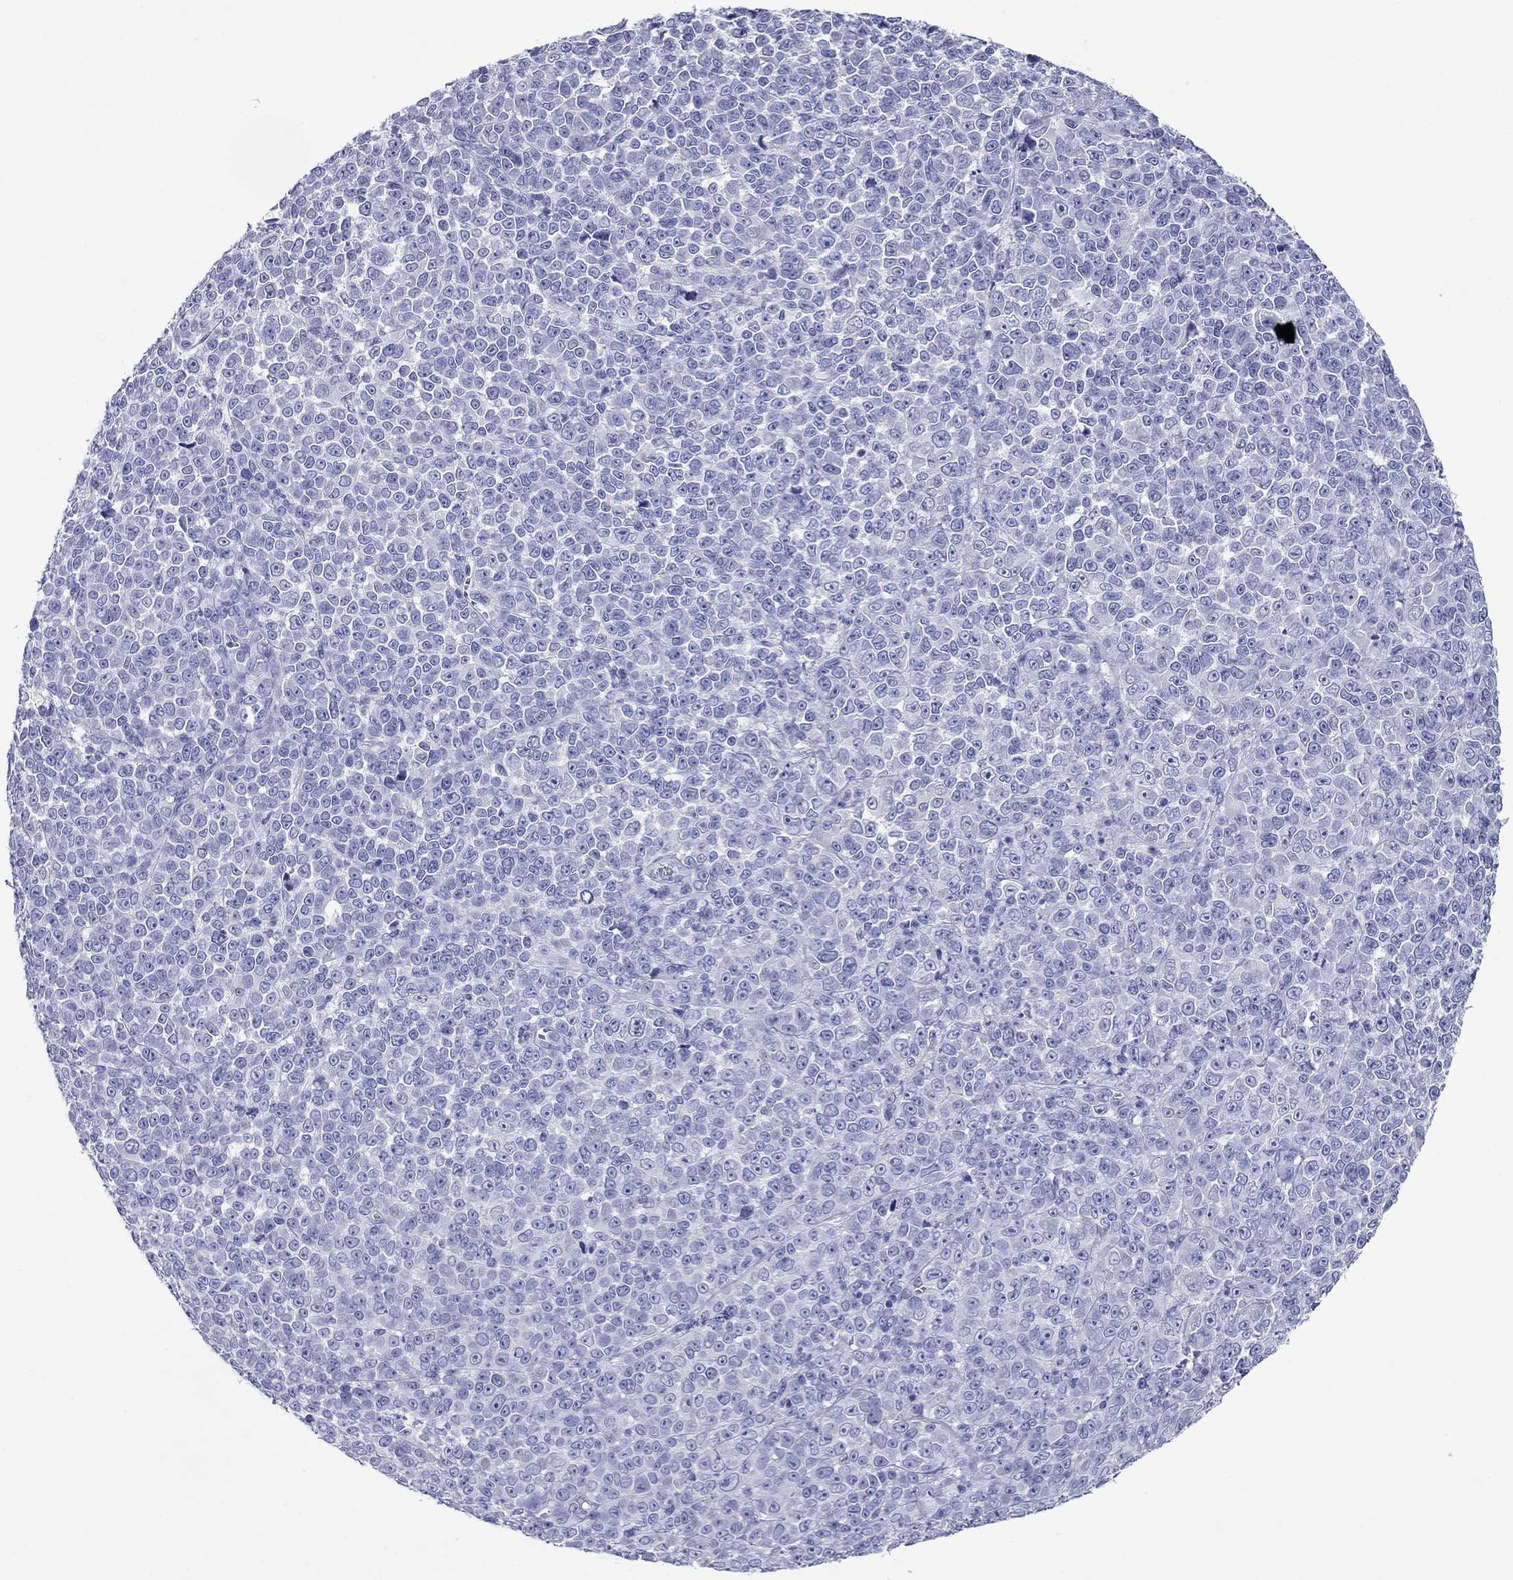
{"staining": {"intensity": "negative", "quantity": "none", "location": "none"}, "tissue": "melanoma", "cell_type": "Tumor cells", "image_type": "cancer", "snomed": [{"axis": "morphology", "description": "Malignant melanoma, NOS"}, {"axis": "topography", "description": "Skin"}], "caption": "A photomicrograph of melanoma stained for a protein displays no brown staining in tumor cells. (Immunohistochemistry, brightfield microscopy, high magnification).", "gene": "ATP4A", "patient": {"sex": "female", "age": 95}}